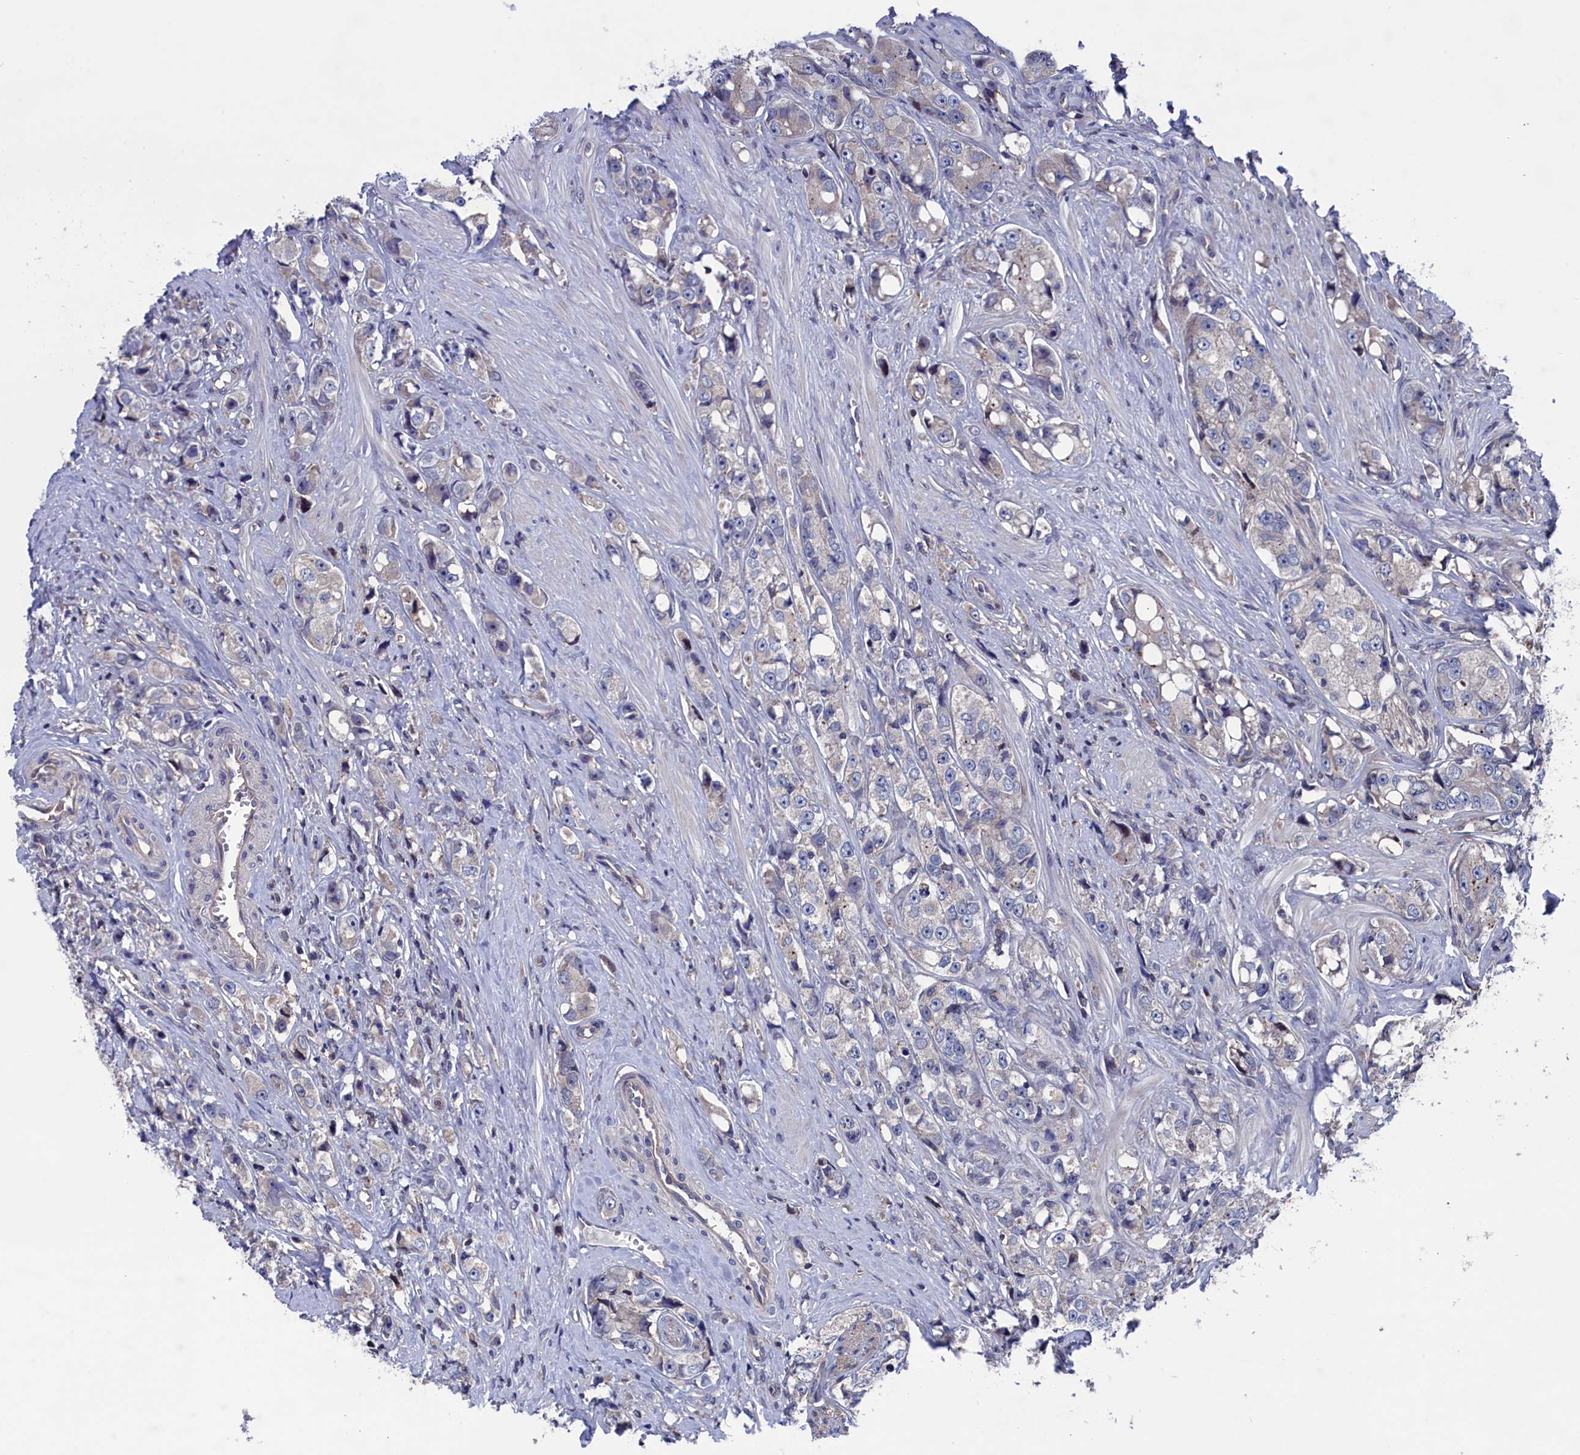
{"staining": {"intensity": "negative", "quantity": "none", "location": "none"}, "tissue": "prostate cancer", "cell_type": "Tumor cells", "image_type": "cancer", "snomed": [{"axis": "morphology", "description": "Adenocarcinoma, High grade"}, {"axis": "topography", "description": "Prostate"}], "caption": "Immunohistochemistry (IHC) of human prostate adenocarcinoma (high-grade) reveals no positivity in tumor cells. (DAB IHC visualized using brightfield microscopy, high magnification).", "gene": "SPATA13", "patient": {"sex": "male", "age": 74}}